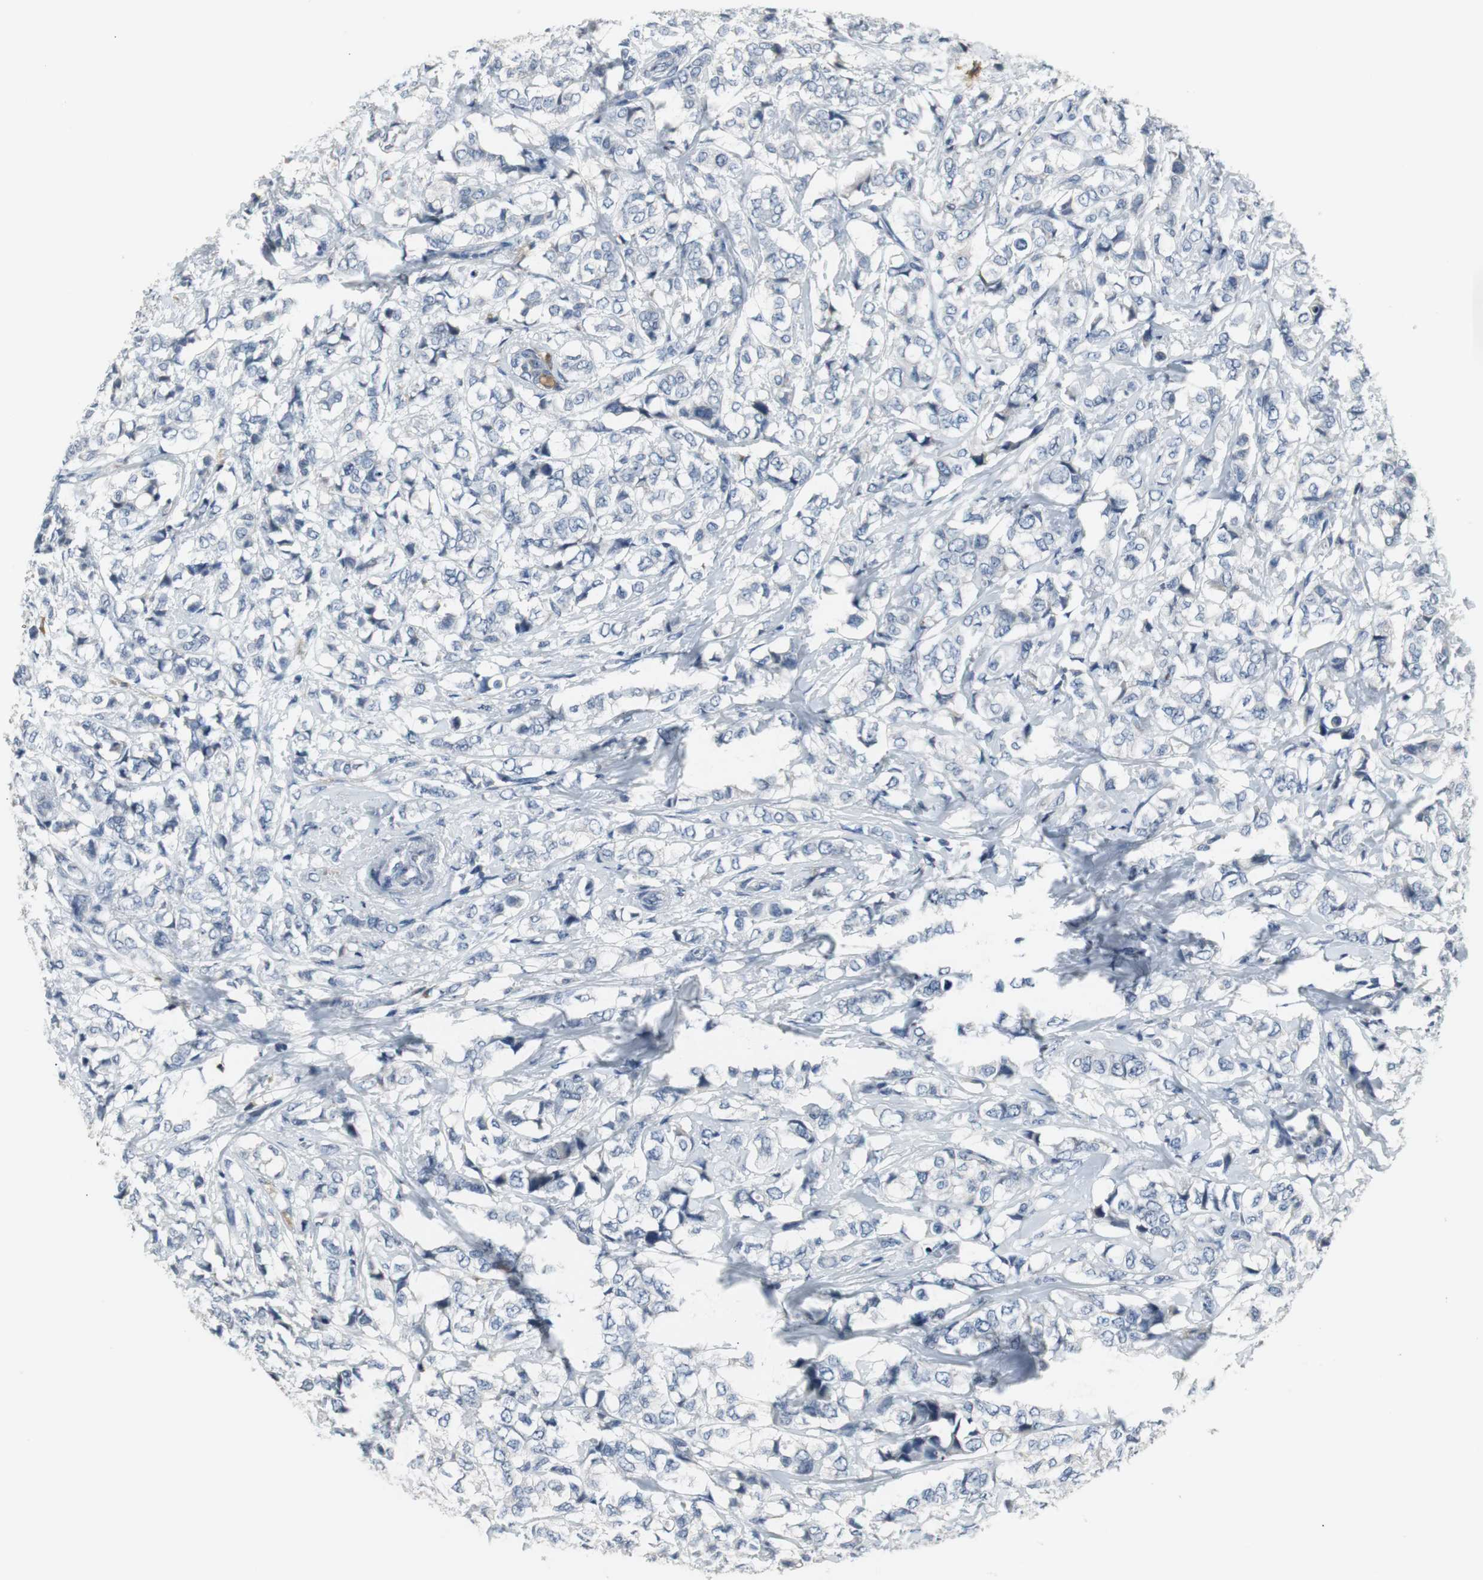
{"staining": {"intensity": "negative", "quantity": "none", "location": "none"}, "tissue": "breast cancer", "cell_type": "Tumor cells", "image_type": "cancer", "snomed": [{"axis": "morphology", "description": "Lobular carcinoma"}, {"axis": "topography", "description": "Breast"}], "caption": "A photomicrograph of human breast cancer (lobular carcinoma) is negative for staining in tumor cells.", "gene": "SLC2A5", "patient": {"sex": "female", "age": 60}}